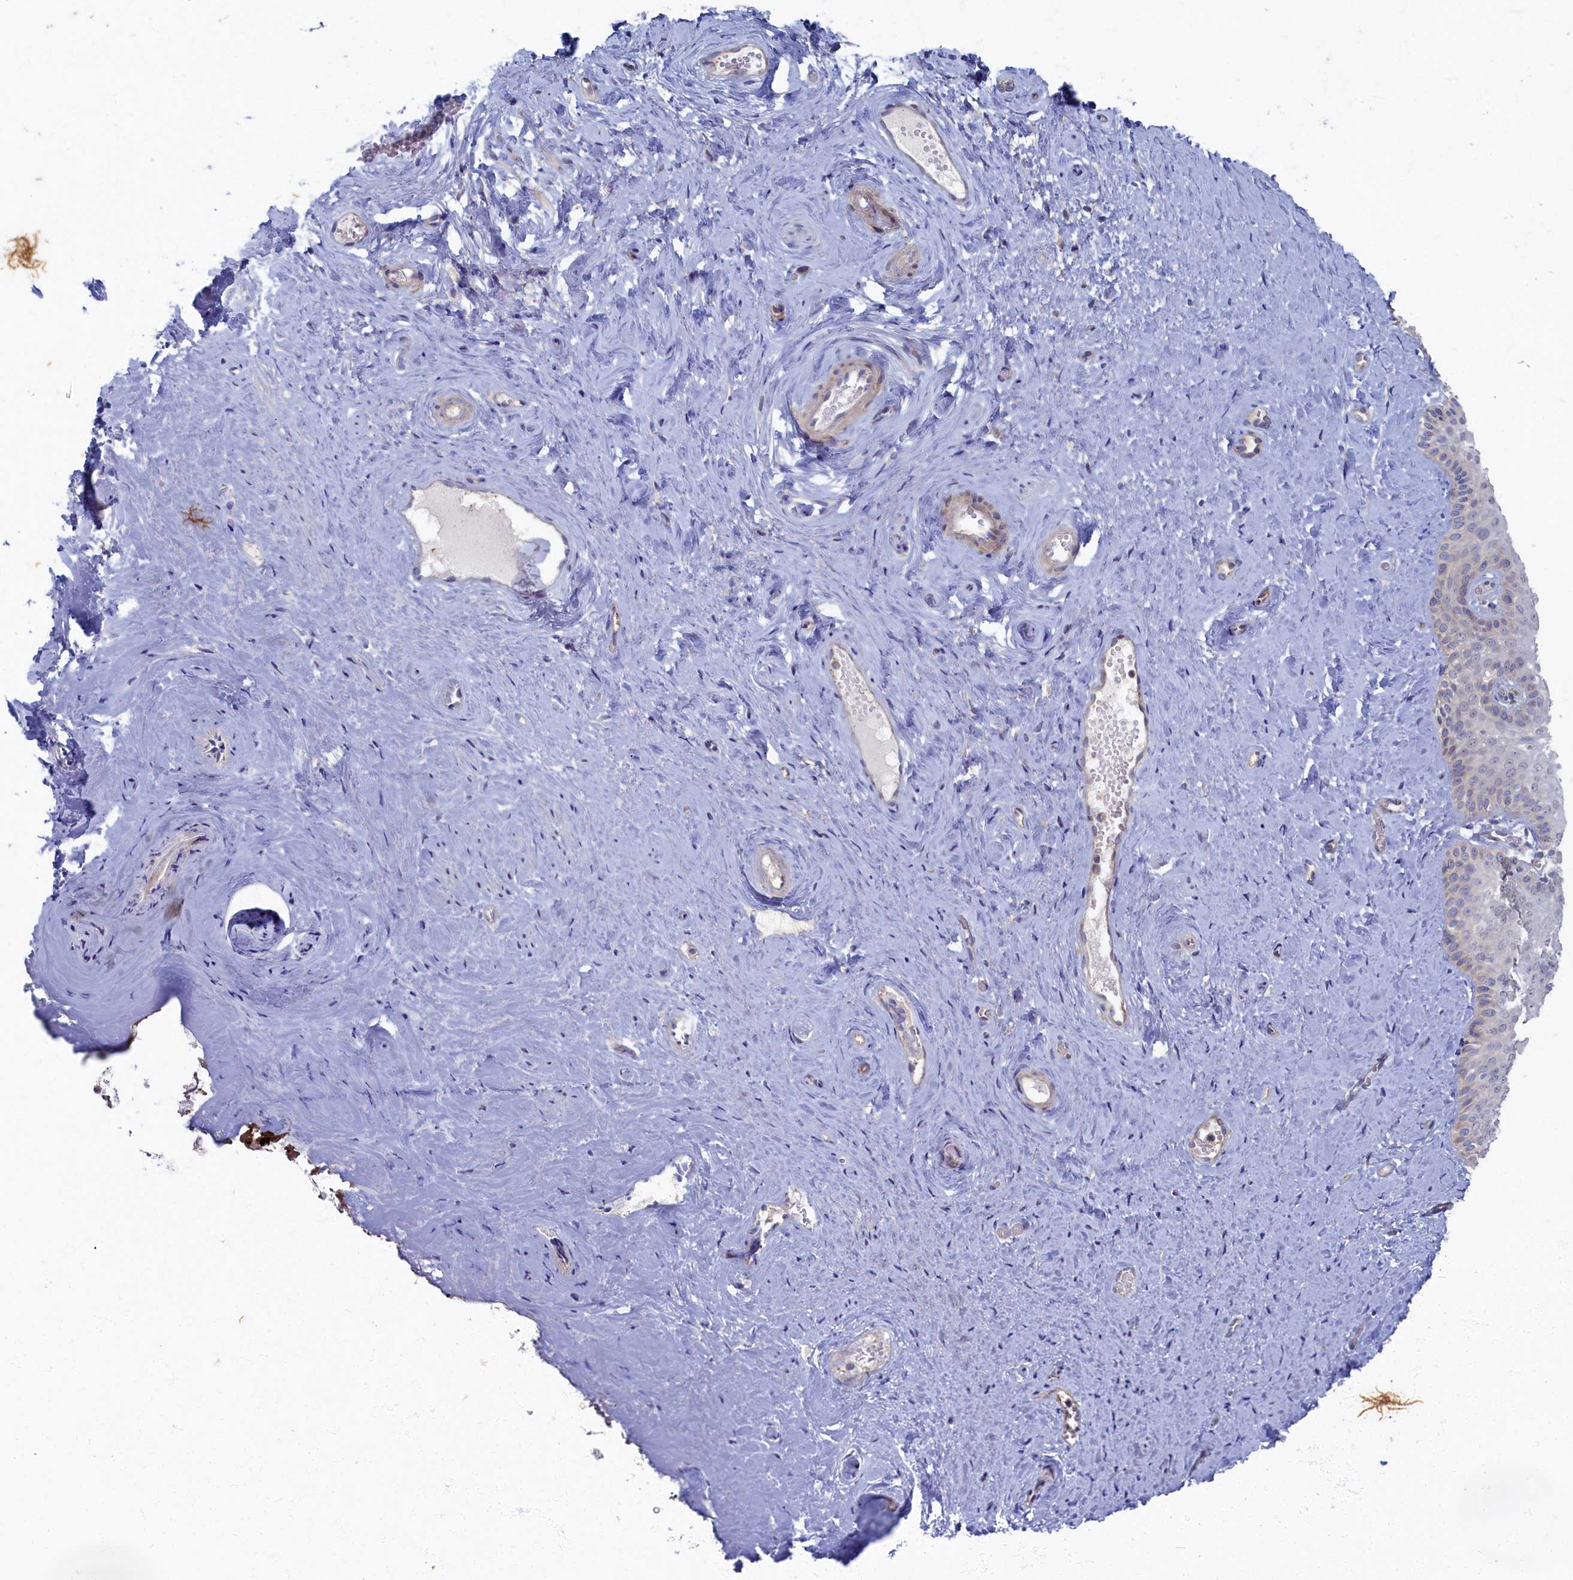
{"staining": {"intensity": "moderate", "quantity": "<25%", "location": "cytoplasmic/membranous"}, "tissue": "vagina", "cell_type": "Squamous epithelial cells", "image_type": "normal", "snomed": [{"axis": "morphology", "description": "Normal tissue, NOS"}, {"axis": "topography", "description": "Vagina"}, {"axis": "topography", "description": "Cervix"}], "caption": "Protein analysis of normal vagina demonstrates moderate cytoplasmic/membranous expression in approximately <25% of squamous epithelial cells.", "gene": "WDR59", "patient": {"sex": "female", "age": 40}}